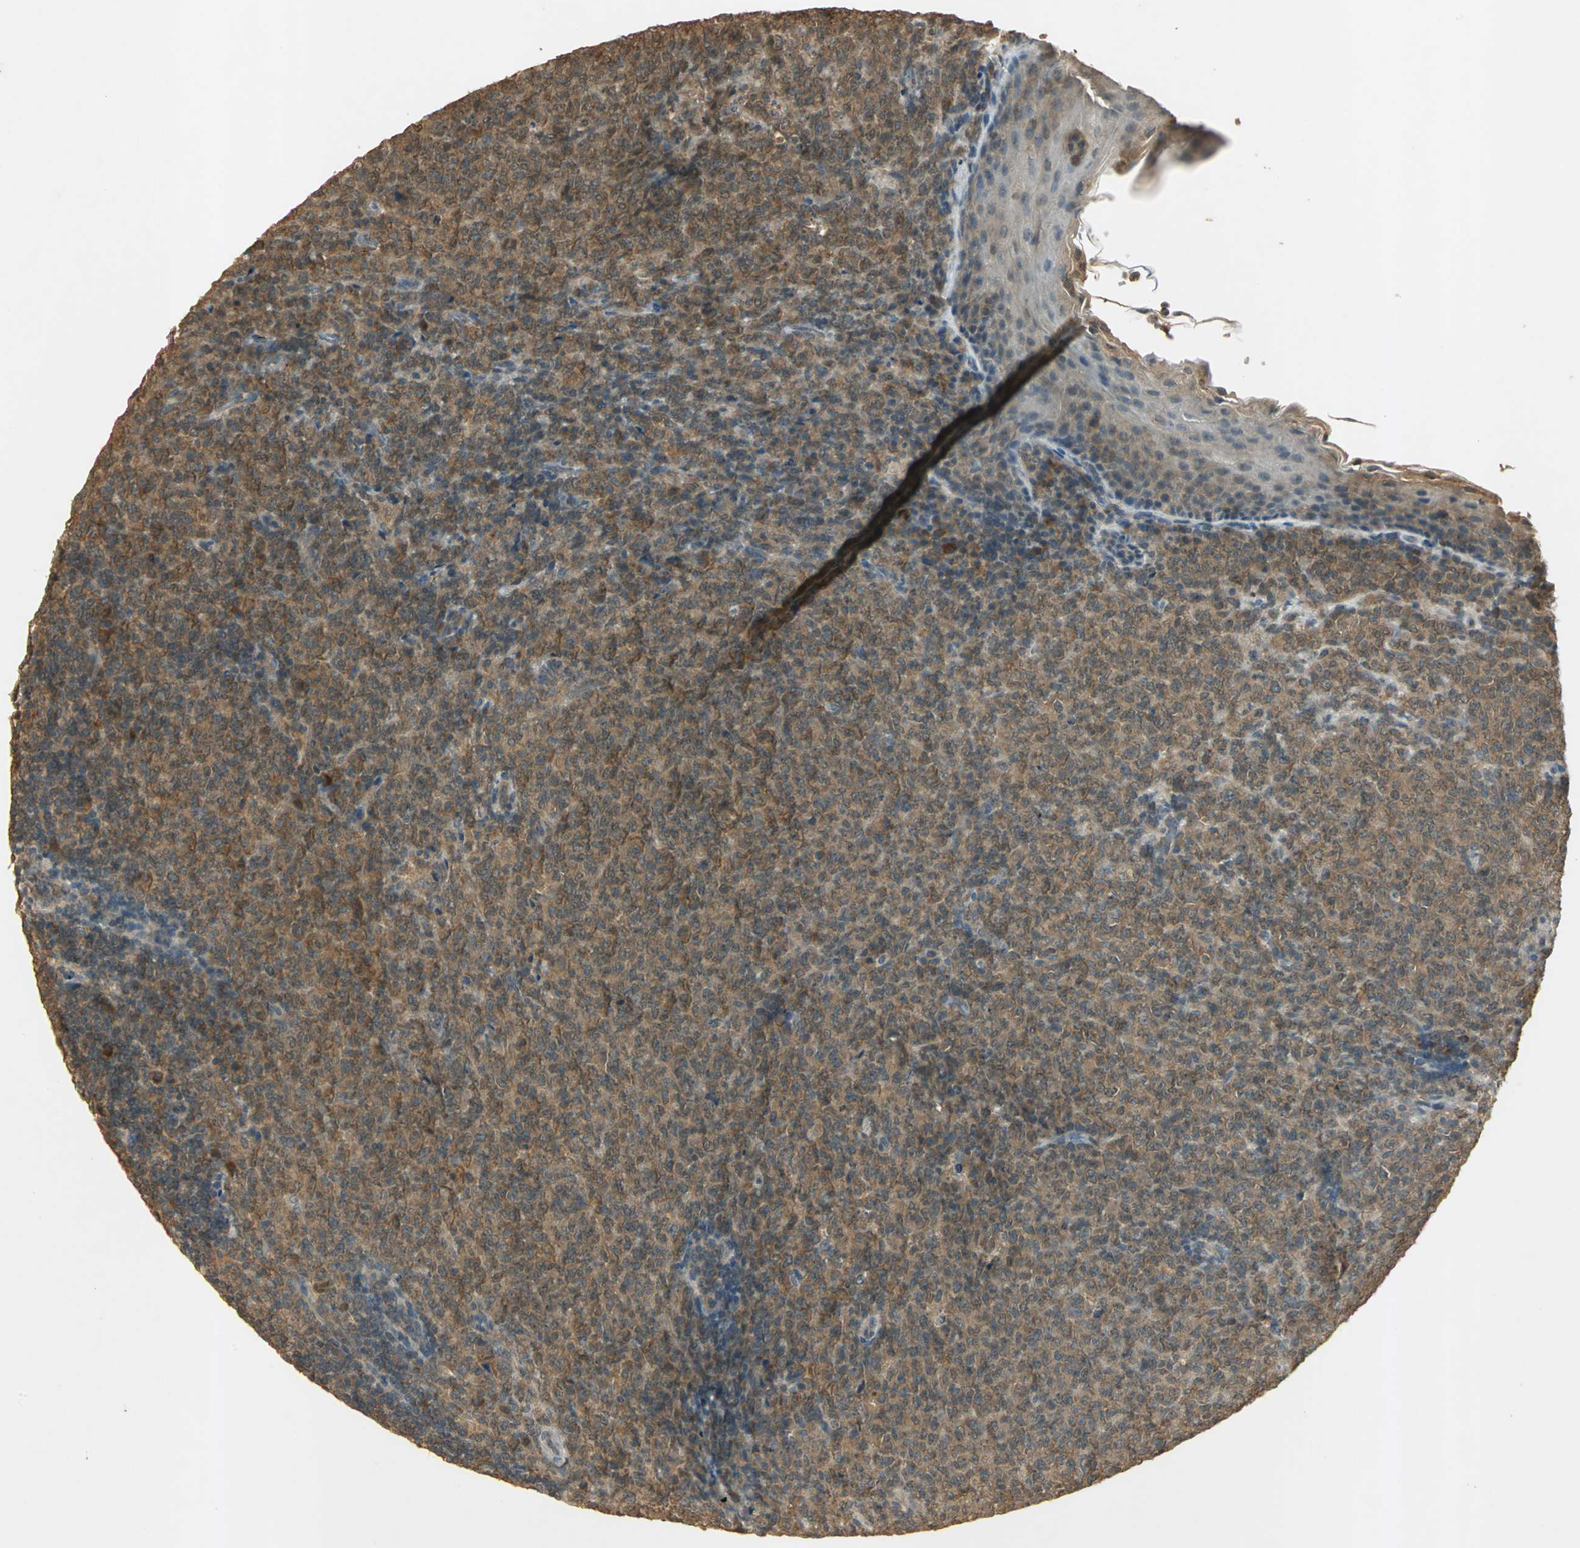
{"staining": {"intensity": "moderate", "quantity": ">75%", "location": "cytoplasmic/membranous"}, "tissue": "lymphoma", "cell_type": "Tumor cells", "image_type": "cancer", "snomed": [{"axis": "morphology", "description": "Malignant lymphoma, non-Hodgkin's type, High grade"}, {"axis": "topography", "description": "Tonsil"}], "caption": "Malignant lymphoma, non-Hodgkin's type (high-grade) stained with a brown dye demonstrates moderate cytoplasmic/membranous positive staining in about >75% of tumor cells.", "gene": "KEAP1", "patient": {"sex": "female", "age": 36}}